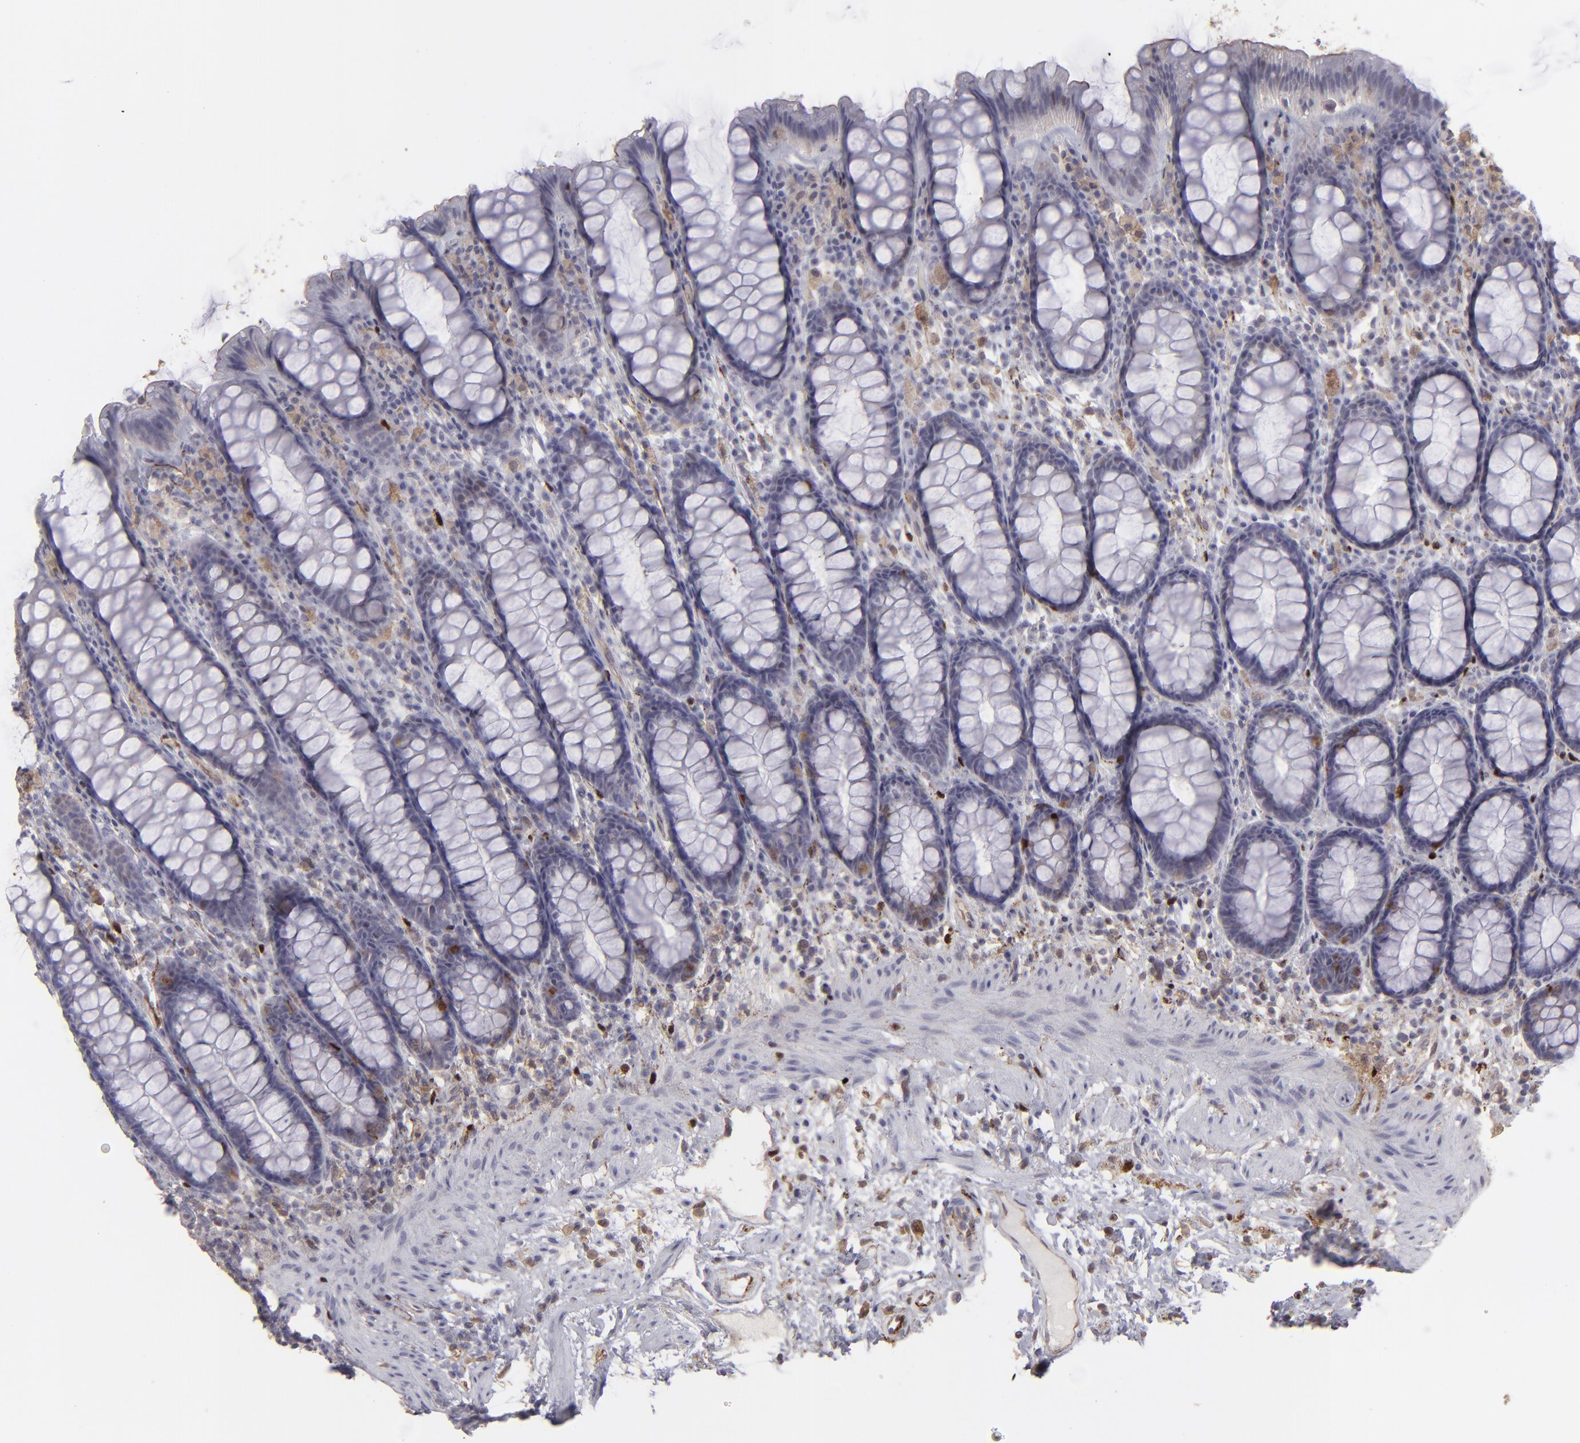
{"staining": {"intensity": "moderate", "quantity": "25%-75%", "location": "cytoplasmic/membranous"}, "tissue": "rectum", "cell_type": "Glandular cells", "image_type": "normal", "snomed": [{"axis": "morphology", "description": "Normal tissue, NOS"}, {"axis": "topography", "description": "Rectum"}], "caption": "A brown stain highlights moderate cytoplasmic/membranous staining of a protein in glandular cells of normal human rectum.", "gene": "SEMA3G", "patient": {"sex": "male", "age": 92}}